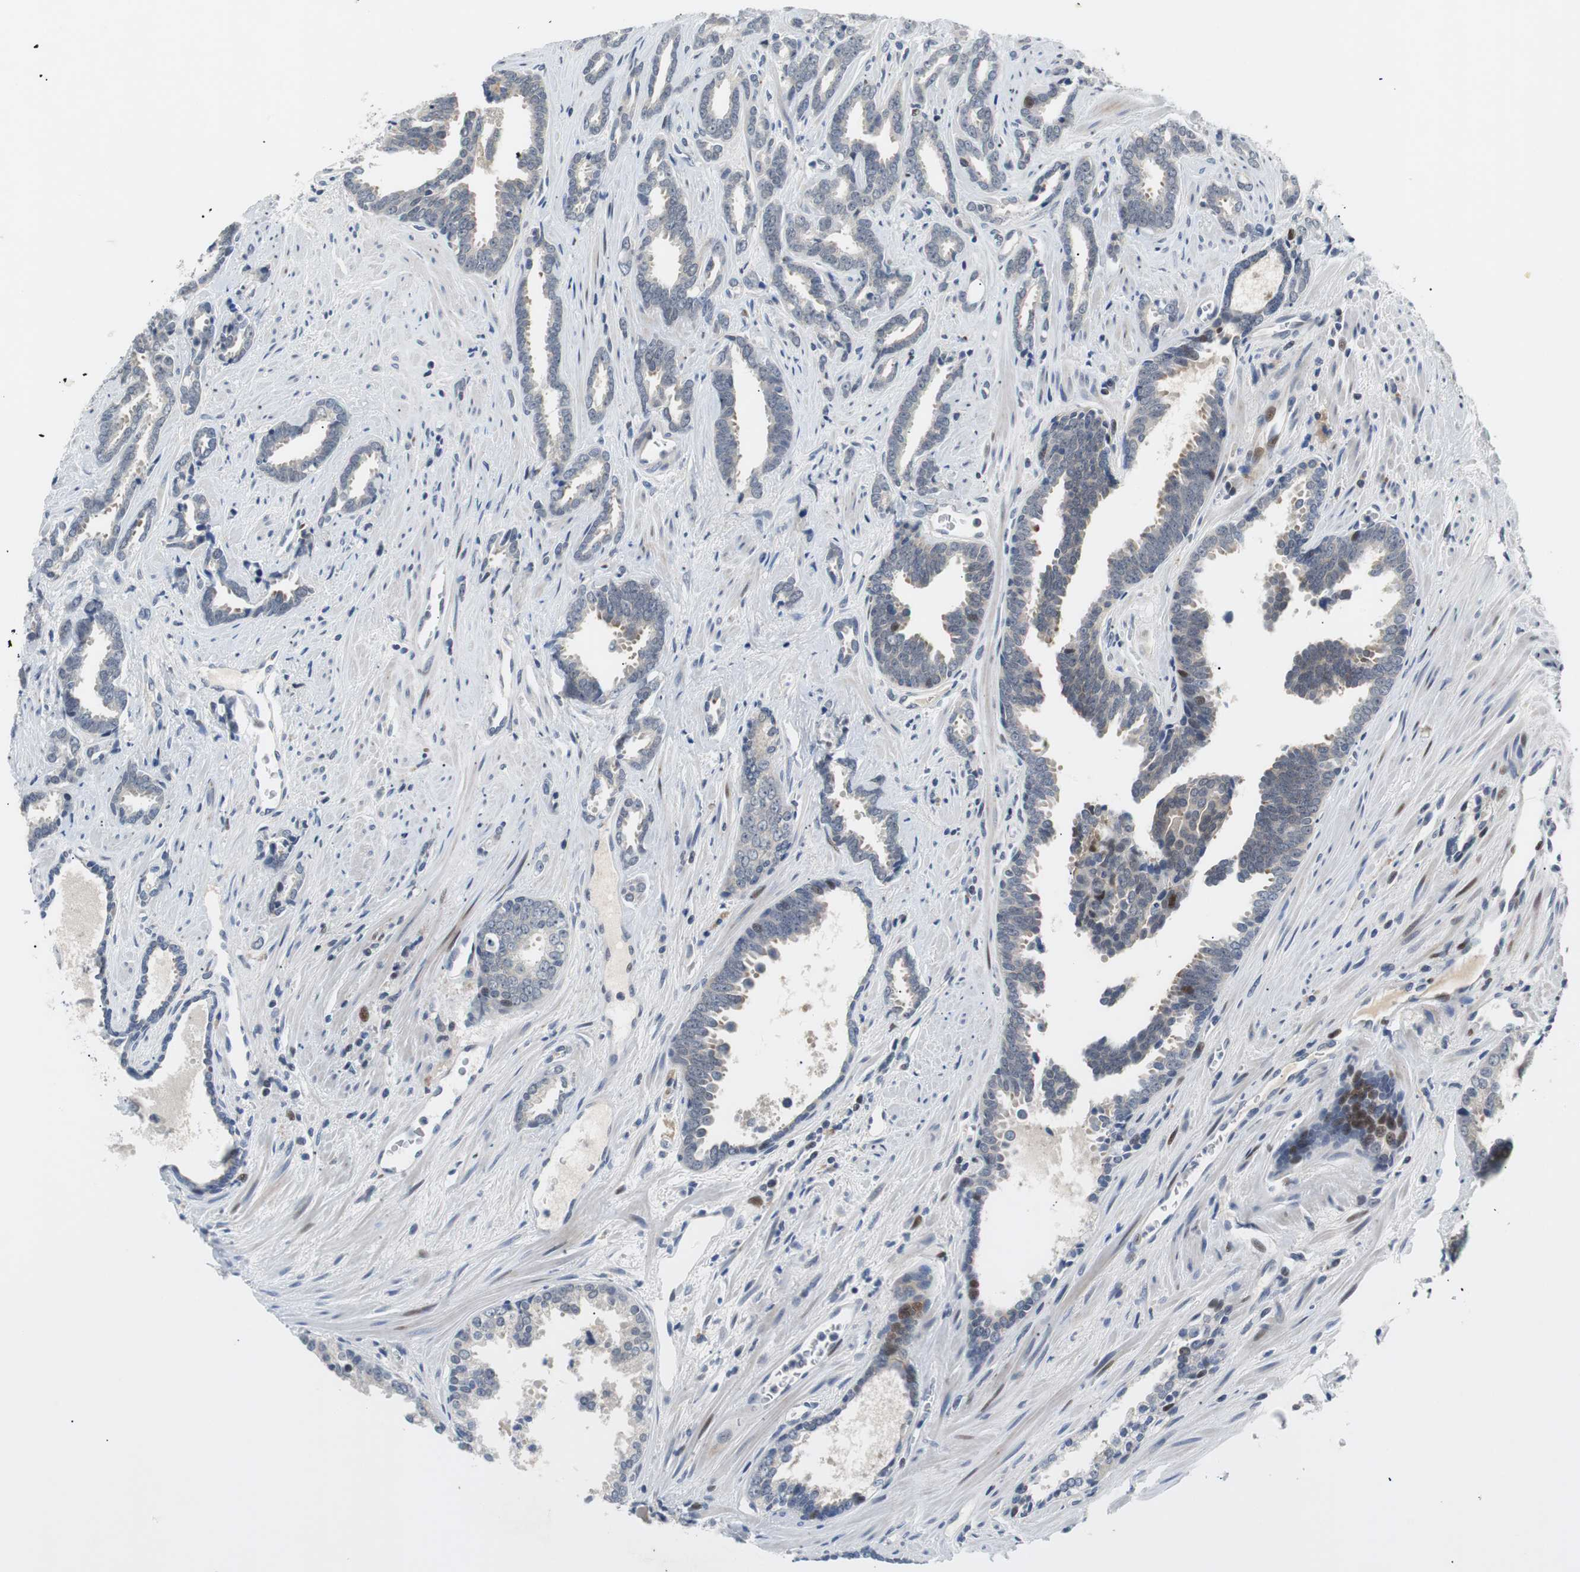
{"staining": {"intensity": "negative", "quantity": "none", "location": "none"}, "tissue": "prostate cancer", "cell_type": "Tumor cells", "image_type": "cancer", "snomed": [{"axis": "morphology", "description": "Adenocarcinoma, High grade"}, {"axis": "topography", "description": "Prostate"}], "caption": "Prostate adenocarcinoma (high-grade) was stained to show a protein in brown. There is no significant expression in tumor cells.", "gene": "MAP2K4", "patient": {"sex": "male", "age": 67}}